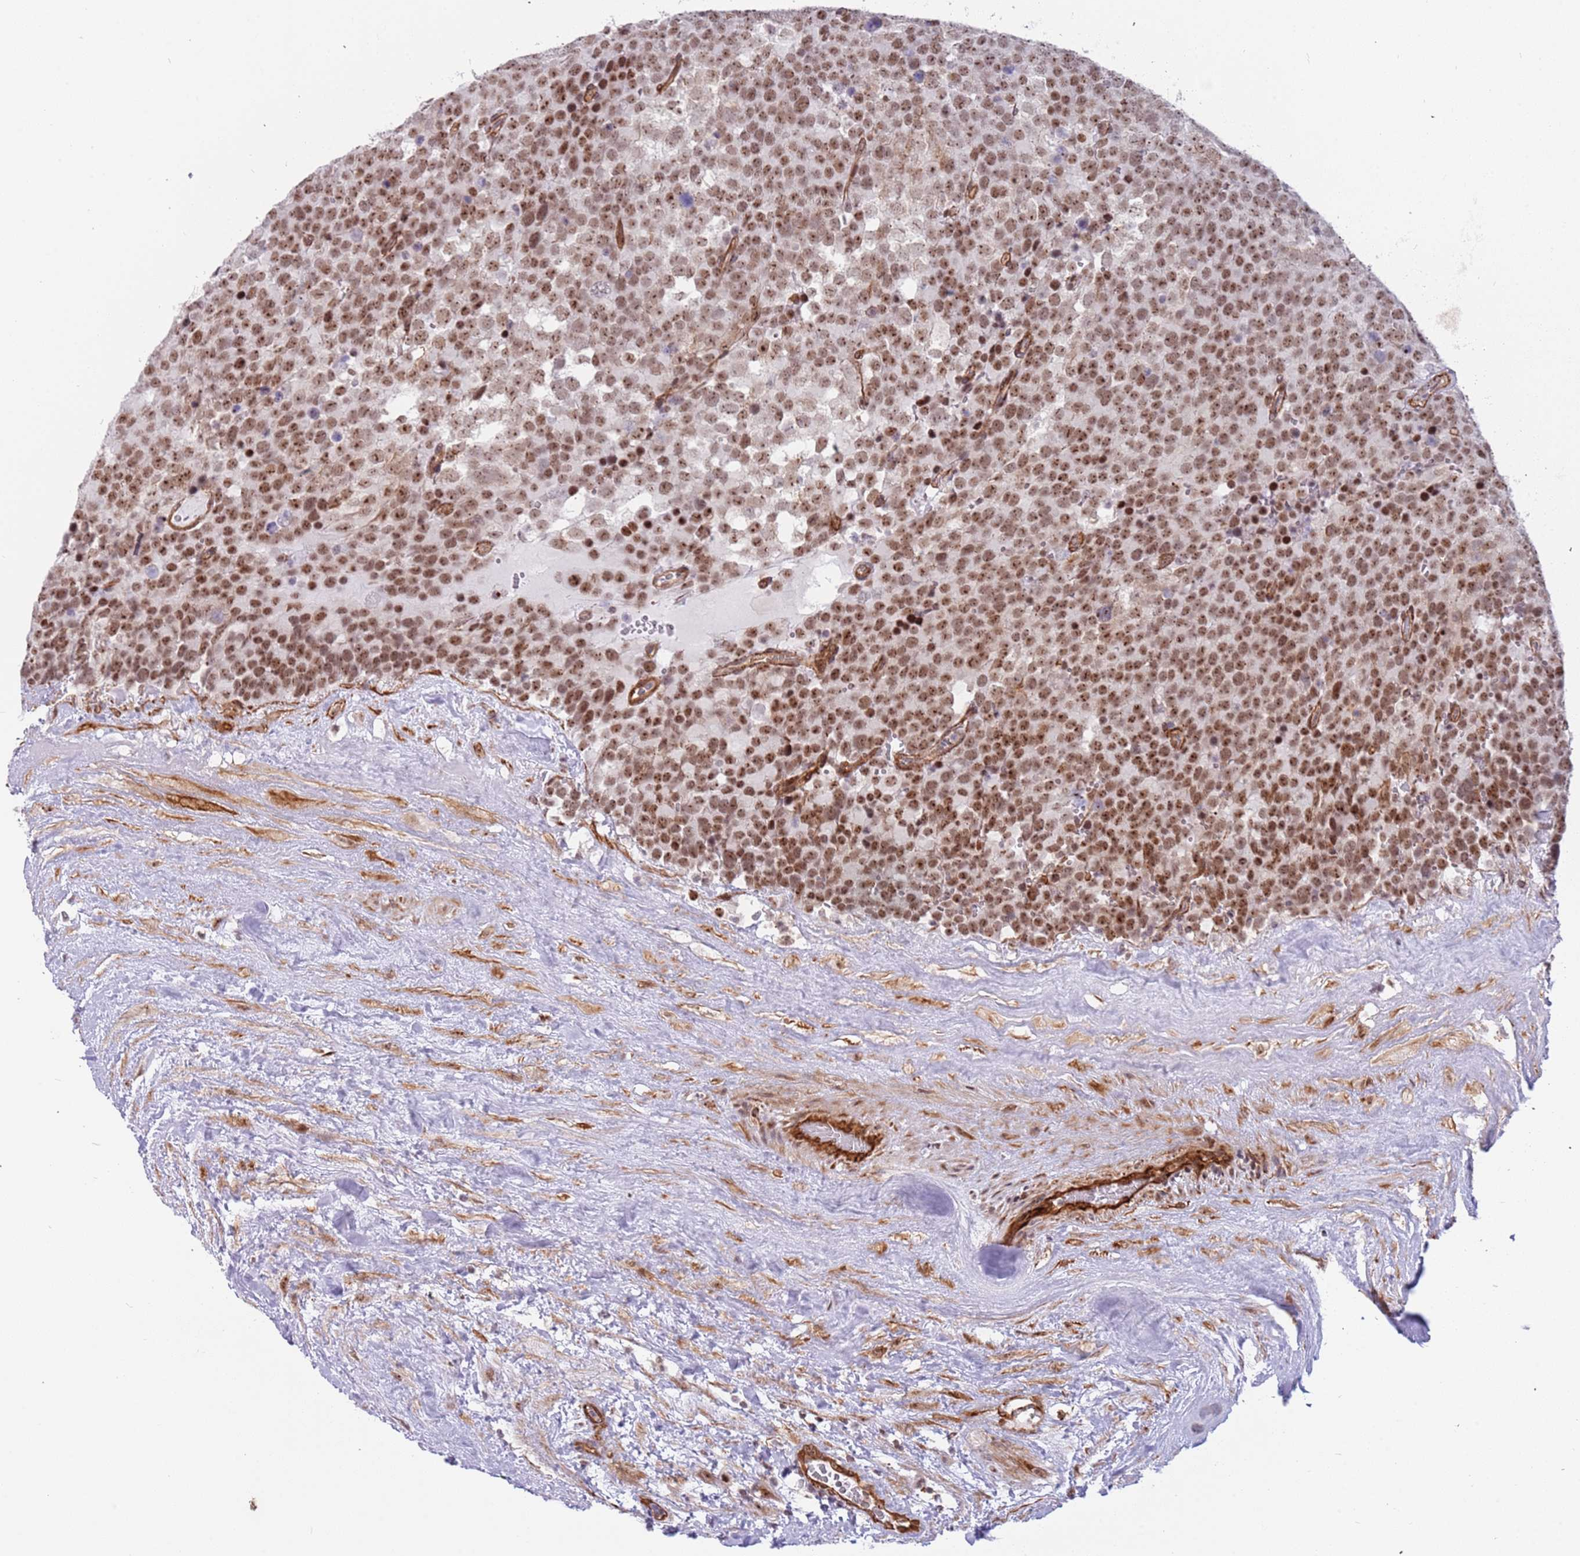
{"staining": {"intensity": "moderate", "quantity": ">75%", "location": "nuclear"}, "tissue": "testis cancer", "cell_type": "Tumor cells", "image_type": "cancer", "snomed": [{"axis": "morphology", "description": "Seminoma, NOS"}, {"axis": "topography", "description": "Testis"}], "caption": "Immunohistochemistry micrograph of testis cancer stained for a protein (brown), which shows medium levels of moderate nuclear positivity in approximately >75% of tumor cells.", "gene": "LRMDA", "patient": {"sex": "male", "age": 71}}